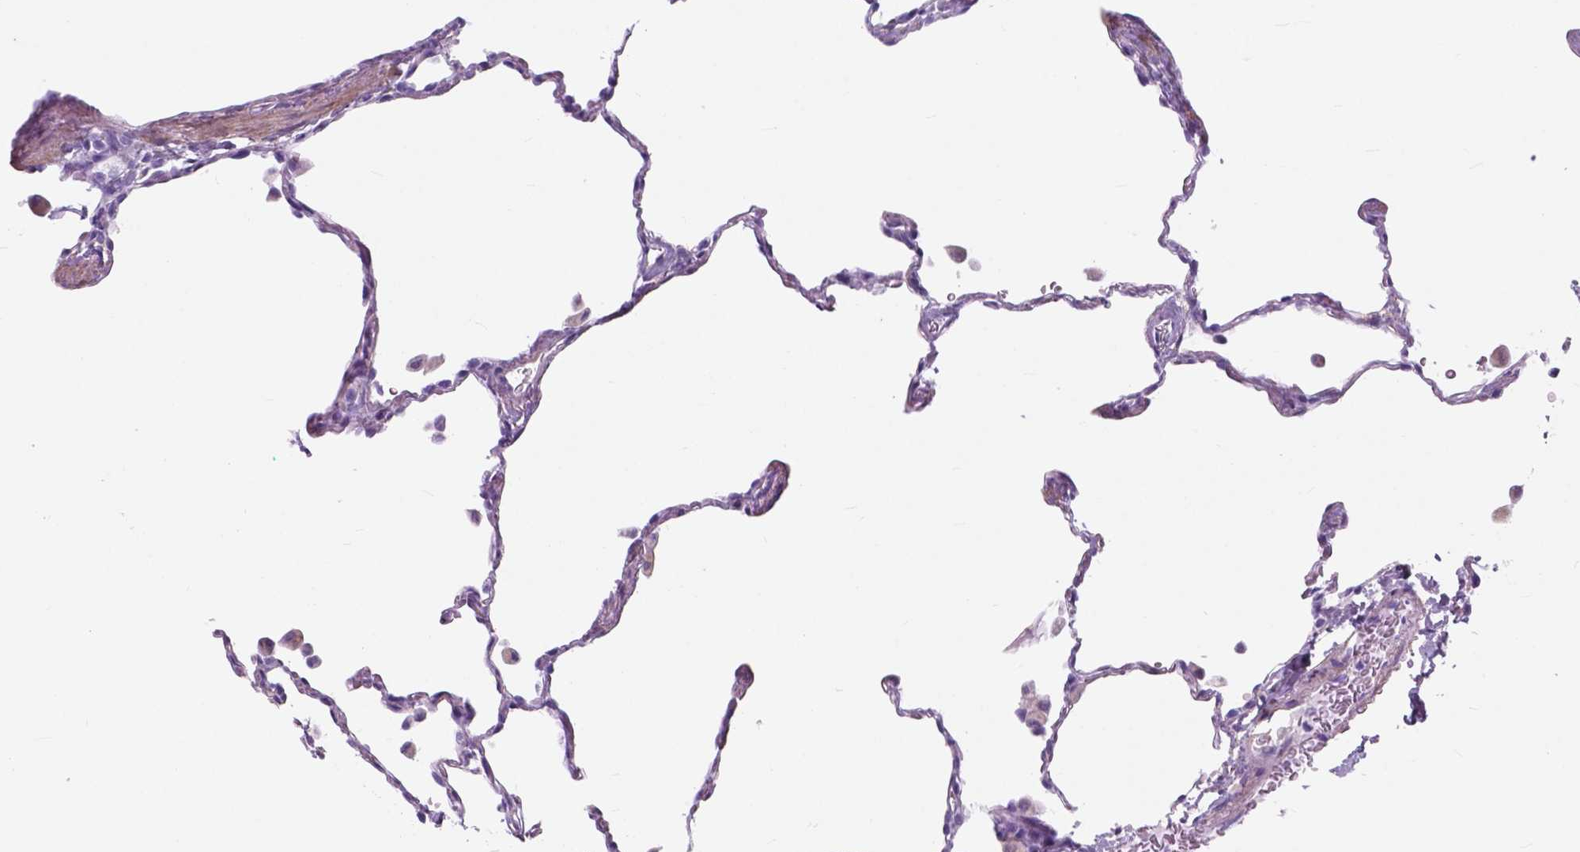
{"staining": {"intensity": "negative", "quantity": "none", "location": "none"}, "tissue": "lung", "cell_type": "Alveolar cells", "image_type": "normal", "snomed": [{"axis": "morphology", "description": "Normal tissue, NOS"}, {"axis": "topography", "description": "Lung"}], "caption": "An image of lung stained for a protein displays no brown staining in alveolar cells. (DAB immunohistochemistry (IHC) visualized using brightfield microscopy, high magnification).", "gene": "FXYD2", "patient": {"sex": "female", "age": 47}}